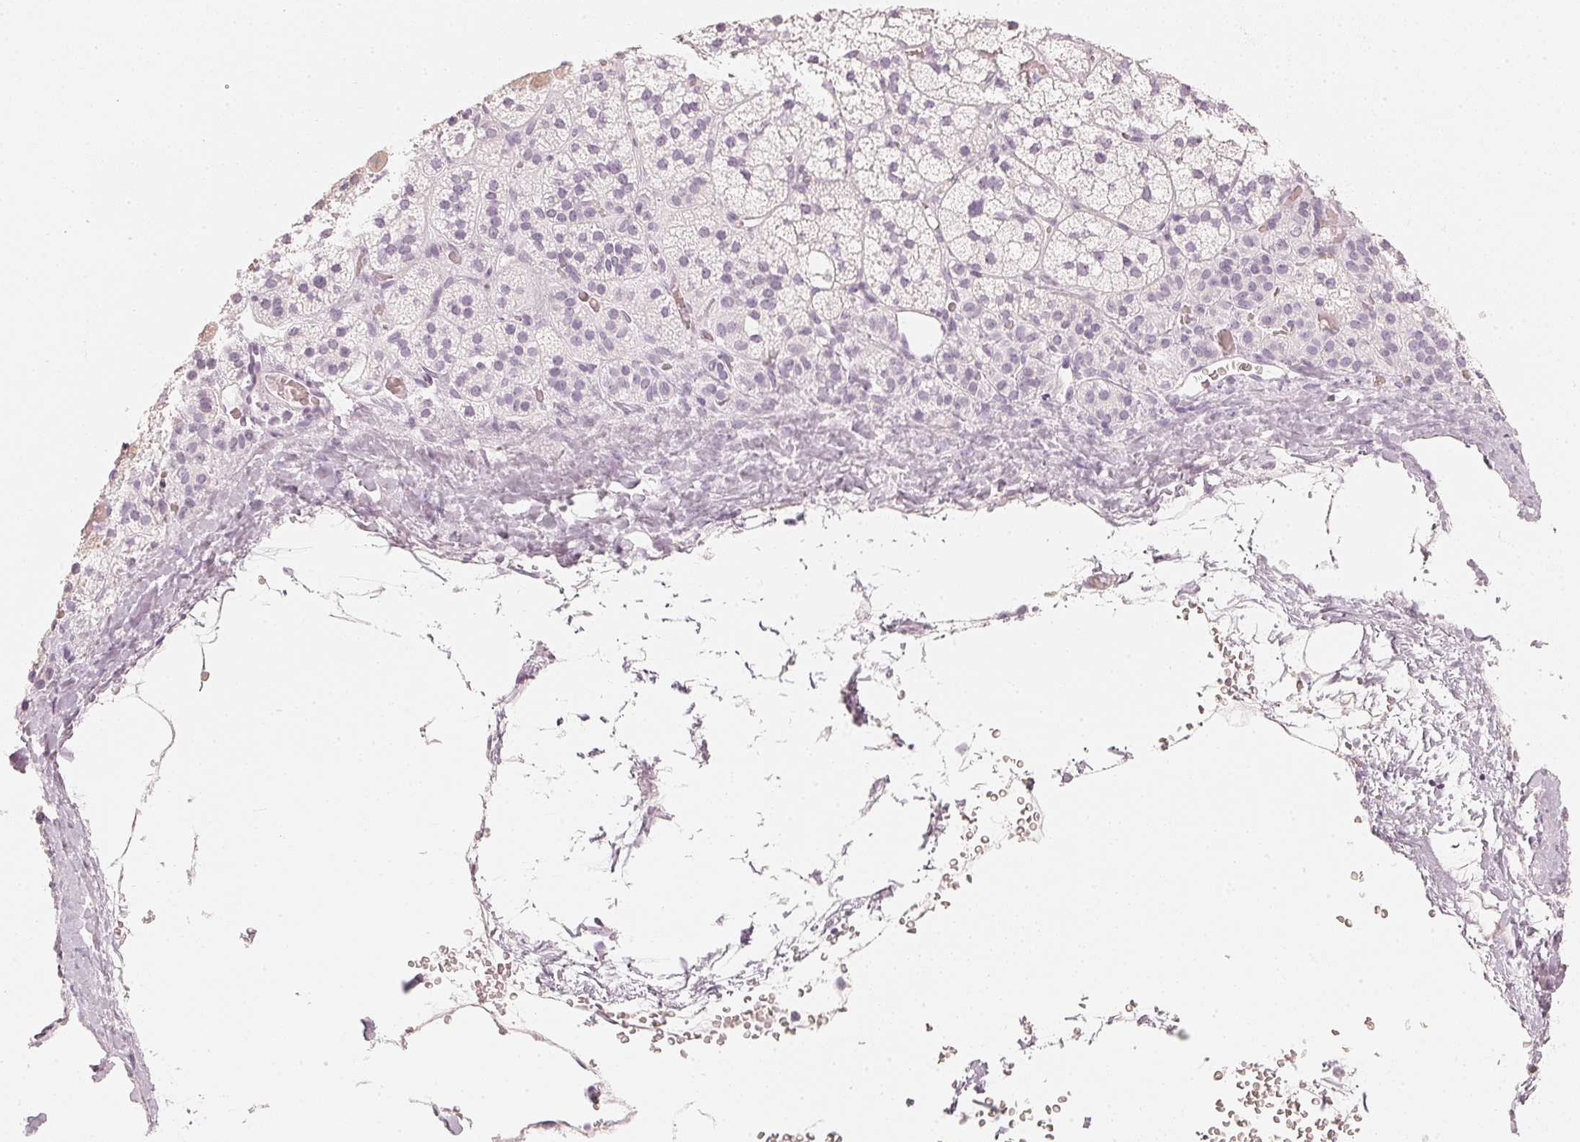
{"staining": {"intensity": "negative", "quantity": "none", "location": "none"}, "tissue": "adrenal gland", "cell_type": "Glandular cells", "image_type": "normal", "snomed": [{"axis": "morphology", "description": "Normal tissue, NOS"}, {"axis": "topography", "description": "Adrenal gland"}], "caption": "This is an immunohistochemistry (IHC) micrograph of unremarkable adrenal gland. There is no positivity in glandular cells.", "gene": "SLC22A8", "patient": {"sex": "male", "age": 53}}